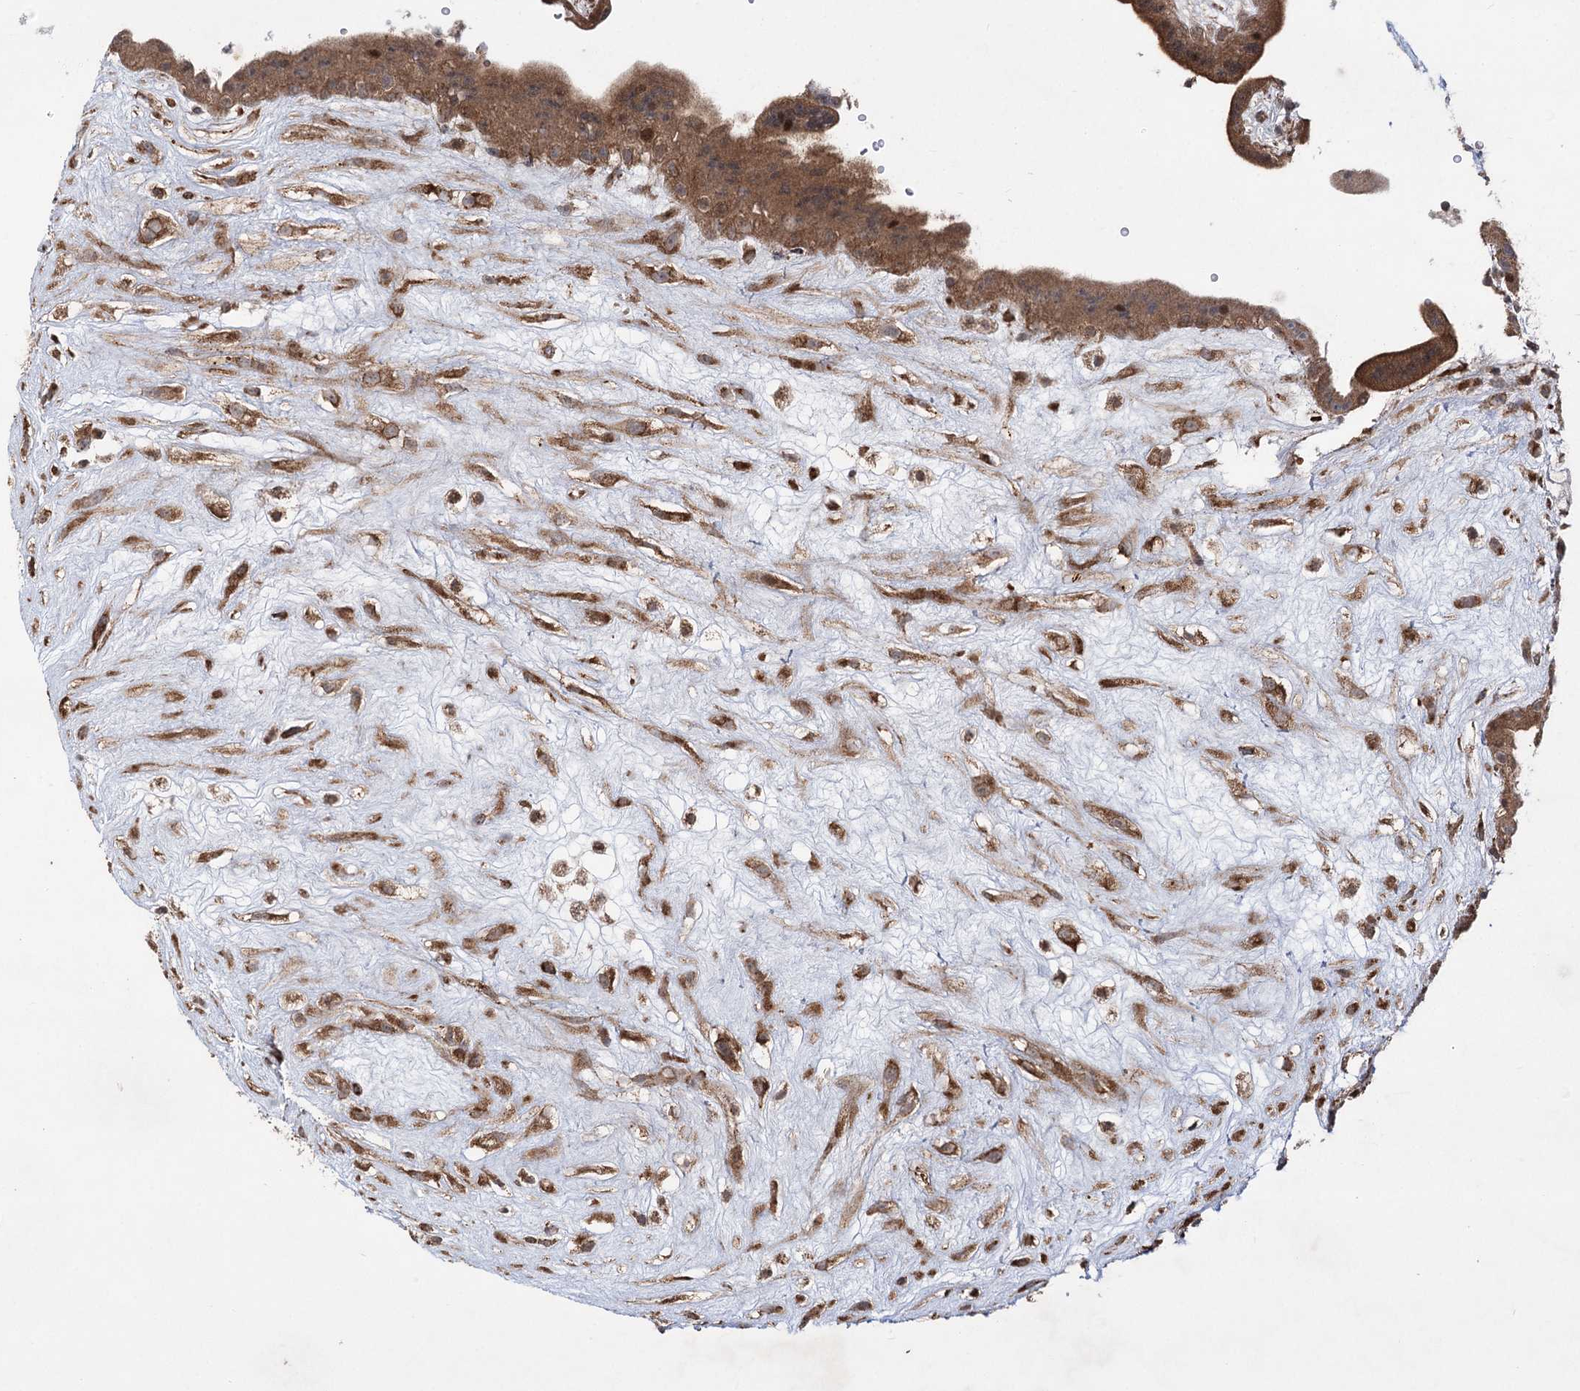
{"staining": {"intensity": "moderate", "quantity": ">75%", "location": "cytoplasmic/membranous,nuclear"}, "tissue": "placenta", "cell_type": "Trophoblastic cells", "image_type": "normal", "snomed": [{"axis": "morphology", "description": "Normal tissue, NOS"}, {"axis": "topography", "description": "Placenta"}], "caption": "Immunohistochemistry of benign placenta shows medium levels of moderate cytoplasmic/membranous,nuclear positivity in approximately >75% of trophoblastic cells. (DAB IHC, brown staining for protein, blue staining for nuclei).", "gene": "TENM2", "patient": {"sex": "female", "age": 18}}